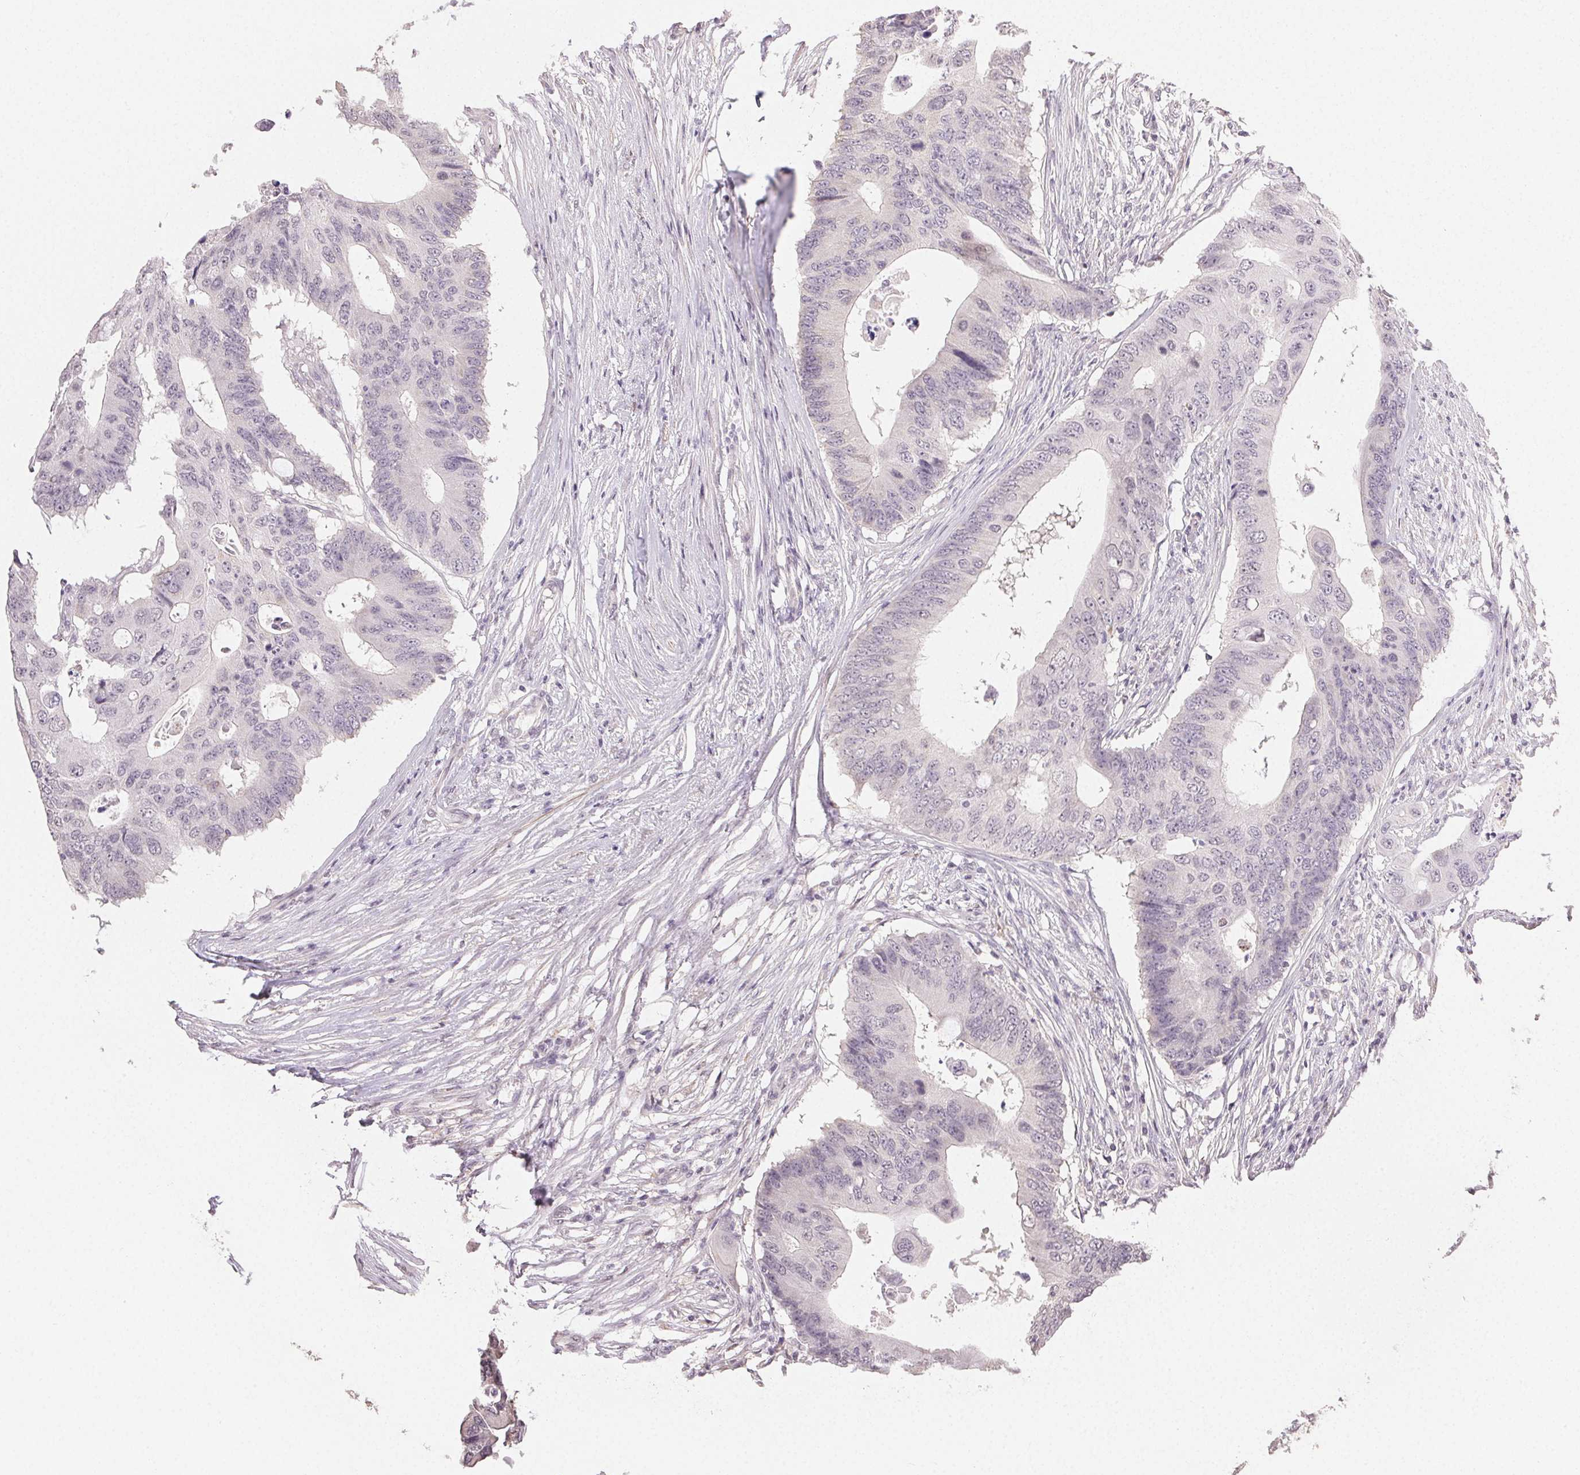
{"staining": {"intensity": "negative", "quantity": "none", "location": "none"}, "tissue": "colorectal cancer", "cell_type": "Tumor cells", "image_type": "cancer", "snomed": [{"axis": "morphology", "description": "Adenocarcinoma, NOS"}, {"axis": "topography", "description": "Colon"}], "caption": "IHC of human adenocarcinoma (colorectal) exhibits no expression in tumor cells.", "gene": "TMEM174", "patient": {"sex": "male", "age": 71}}